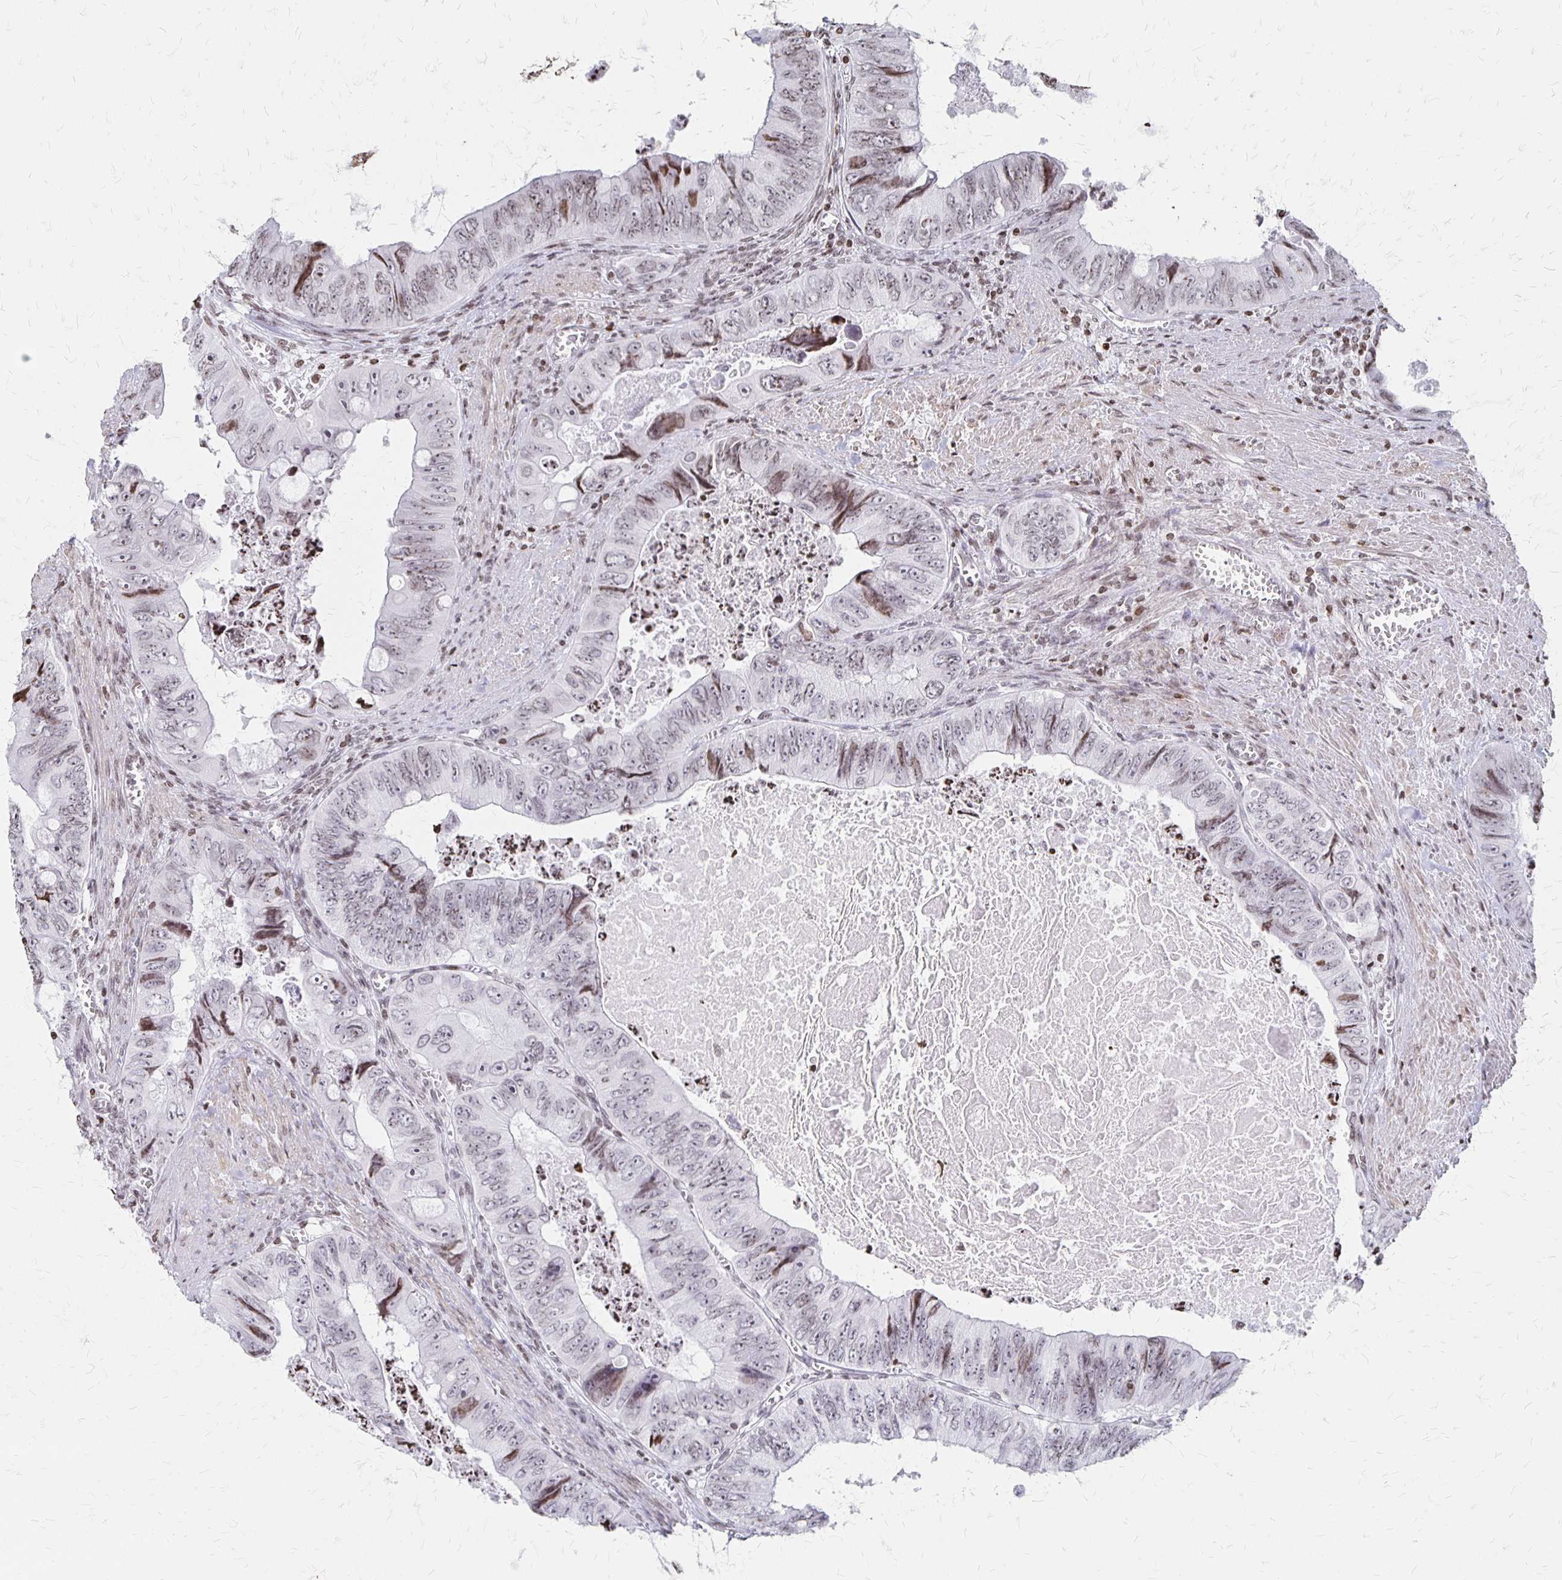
{"staining": {"intensity": "weak", "quantity": "<25%", "location": "nuclear"}, "tissue": "colorectal cancer", "cell_type": "Tumor cells", "image_type": "cancer", "snomed": [{"axis": "morphology", "description": "Adenocarcinoma, NOS"}, {"axis": "topography", "description": "Colon"}], "caption": "Tumor cells are negative for protein expression in human colorectal cancer.", "gene": "ZNF280C", "patient": {"sex": "female", "age": 84}}